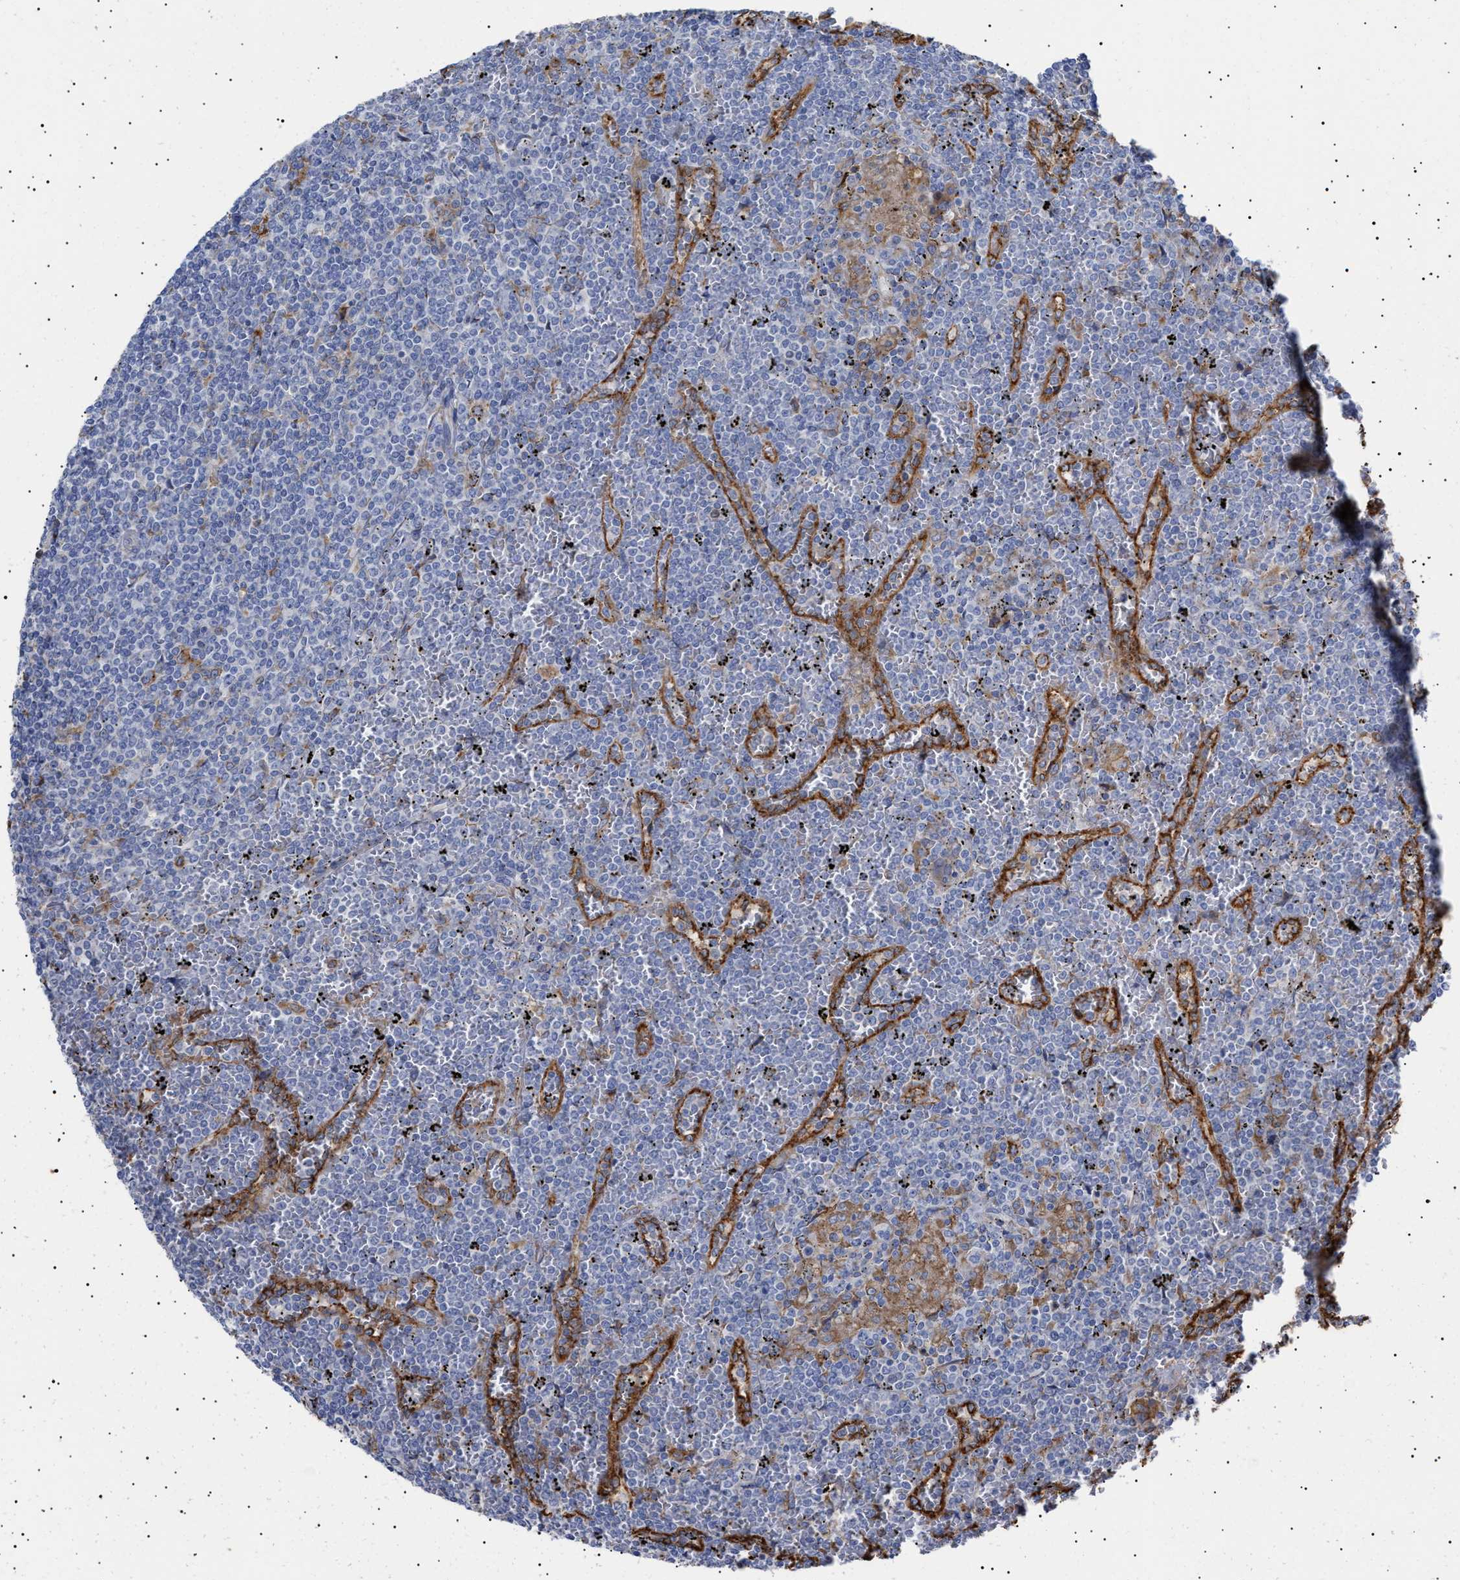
{"staining": {"intensity": "negative", "quantity": "none", "location": "none"}, "tissue": "lymphoma", "cell_type": "Tumor cells", "image_type": "cancer", "snomed": [{"axis": "morphology", "description": "Malignant lymphoma, non-Hodgkin's type, Low grade"}, {"axis": "topography", "description": "Spleen"}], "caption": "A high-resolution histopathology image shows immunohistochemistry (IHC) staining of low-grade malignant lymphoma, non-Hodgkin's type, which shows no significant expression in tumor cells.", "gene": "ERCC6L2", "patient": {"sex": "female", "age": 19}}